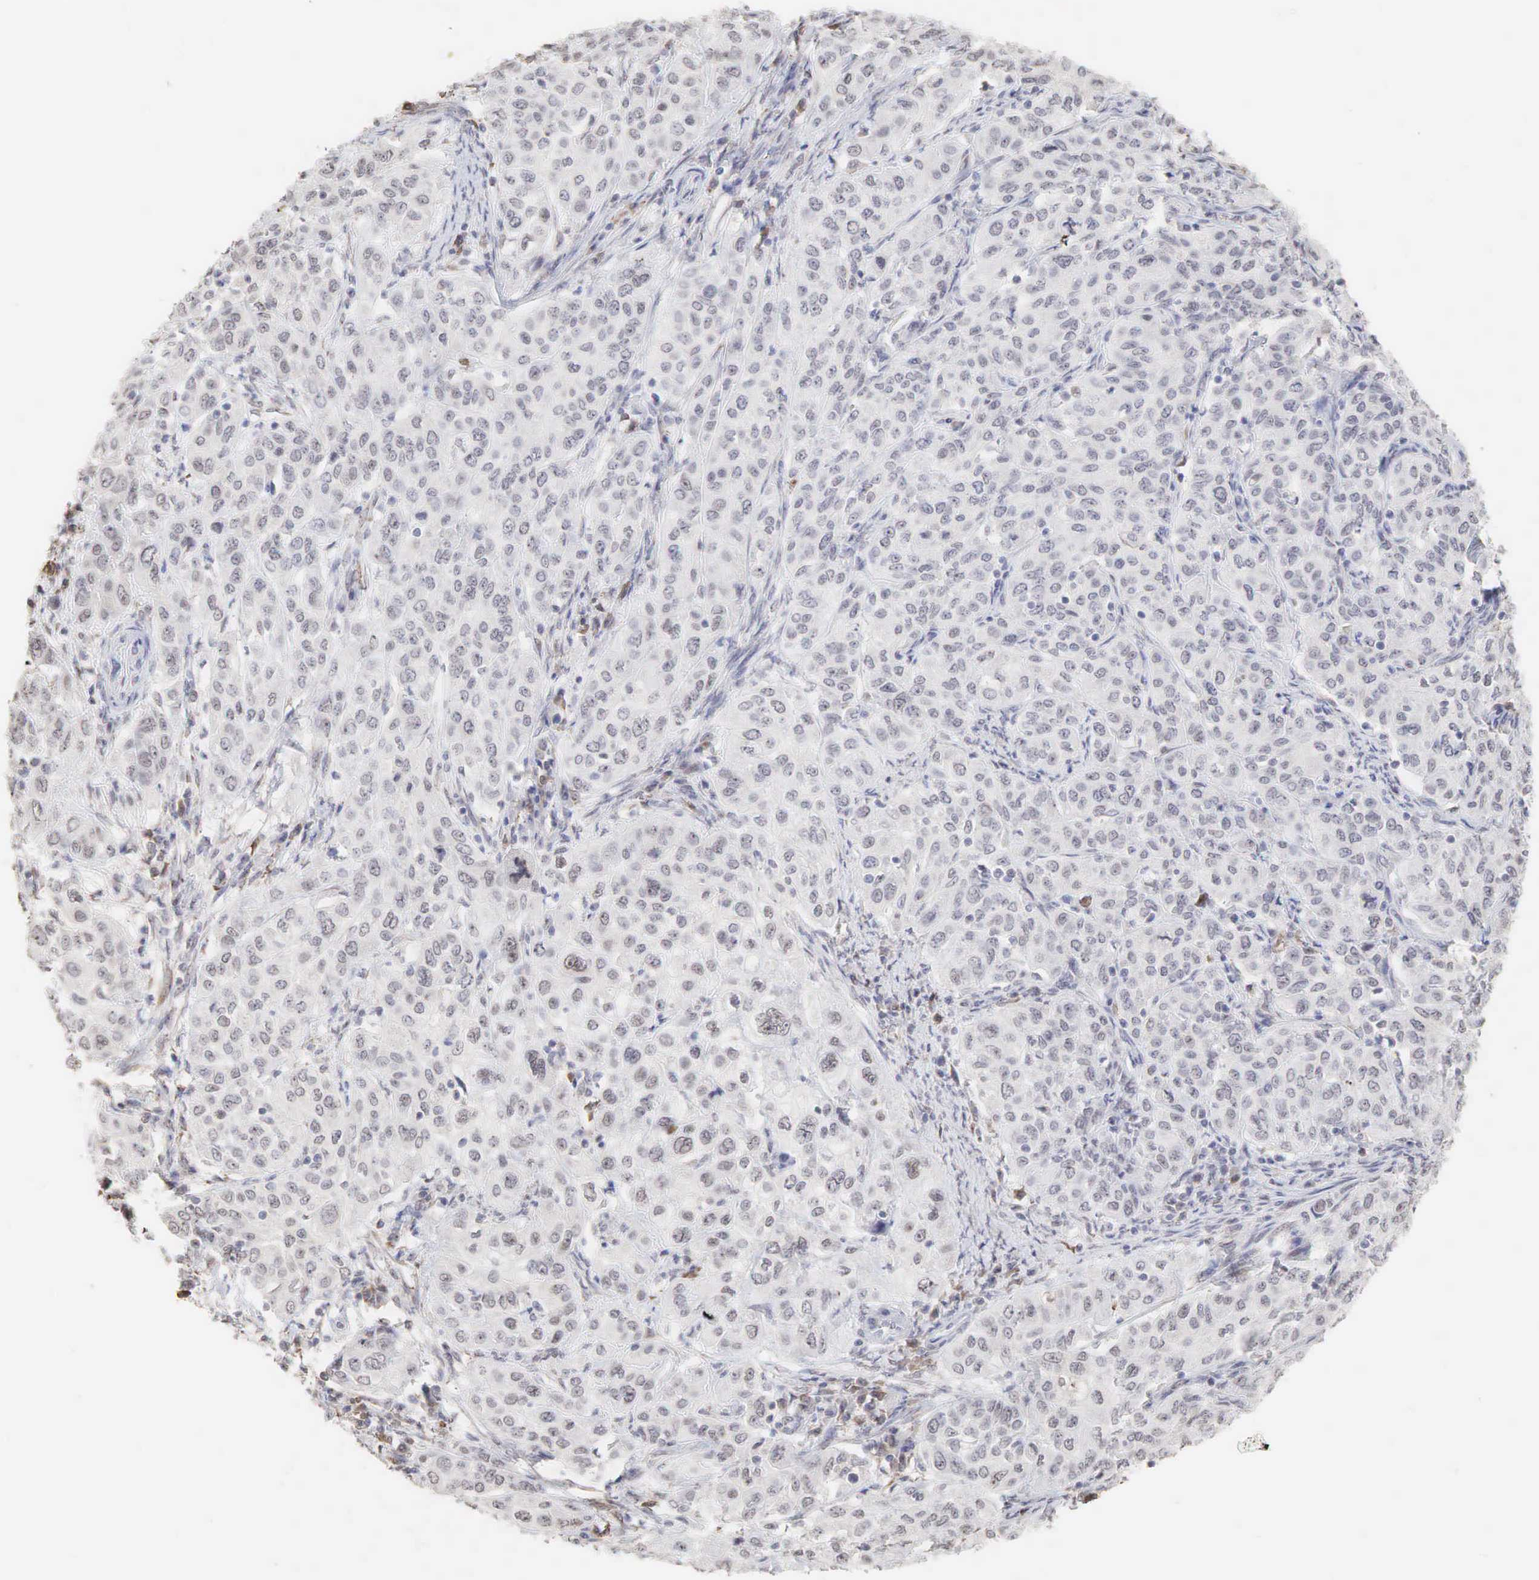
{"staining": {"intensity": "weak", "quantity": "<25%", "location": "none"}, "tissue": "cervical cancer", "cell_type": "Tumor cells", "image_type": "cancer", "snomed": [{"axis": "morphology", "description": "Squamous cell carcinoma, NOS"}, {"axis": "topography", "description": "Cervix"}], "caption": "This histopathology image is of cervical cancer stained with immunohistochemistry (IHC) to label a protein in brown with the nuclei are counter-stained blue. There is no staining in tumor cells.", "gene": "DKC1", "patient": {"sex": "female", "age": 38}}